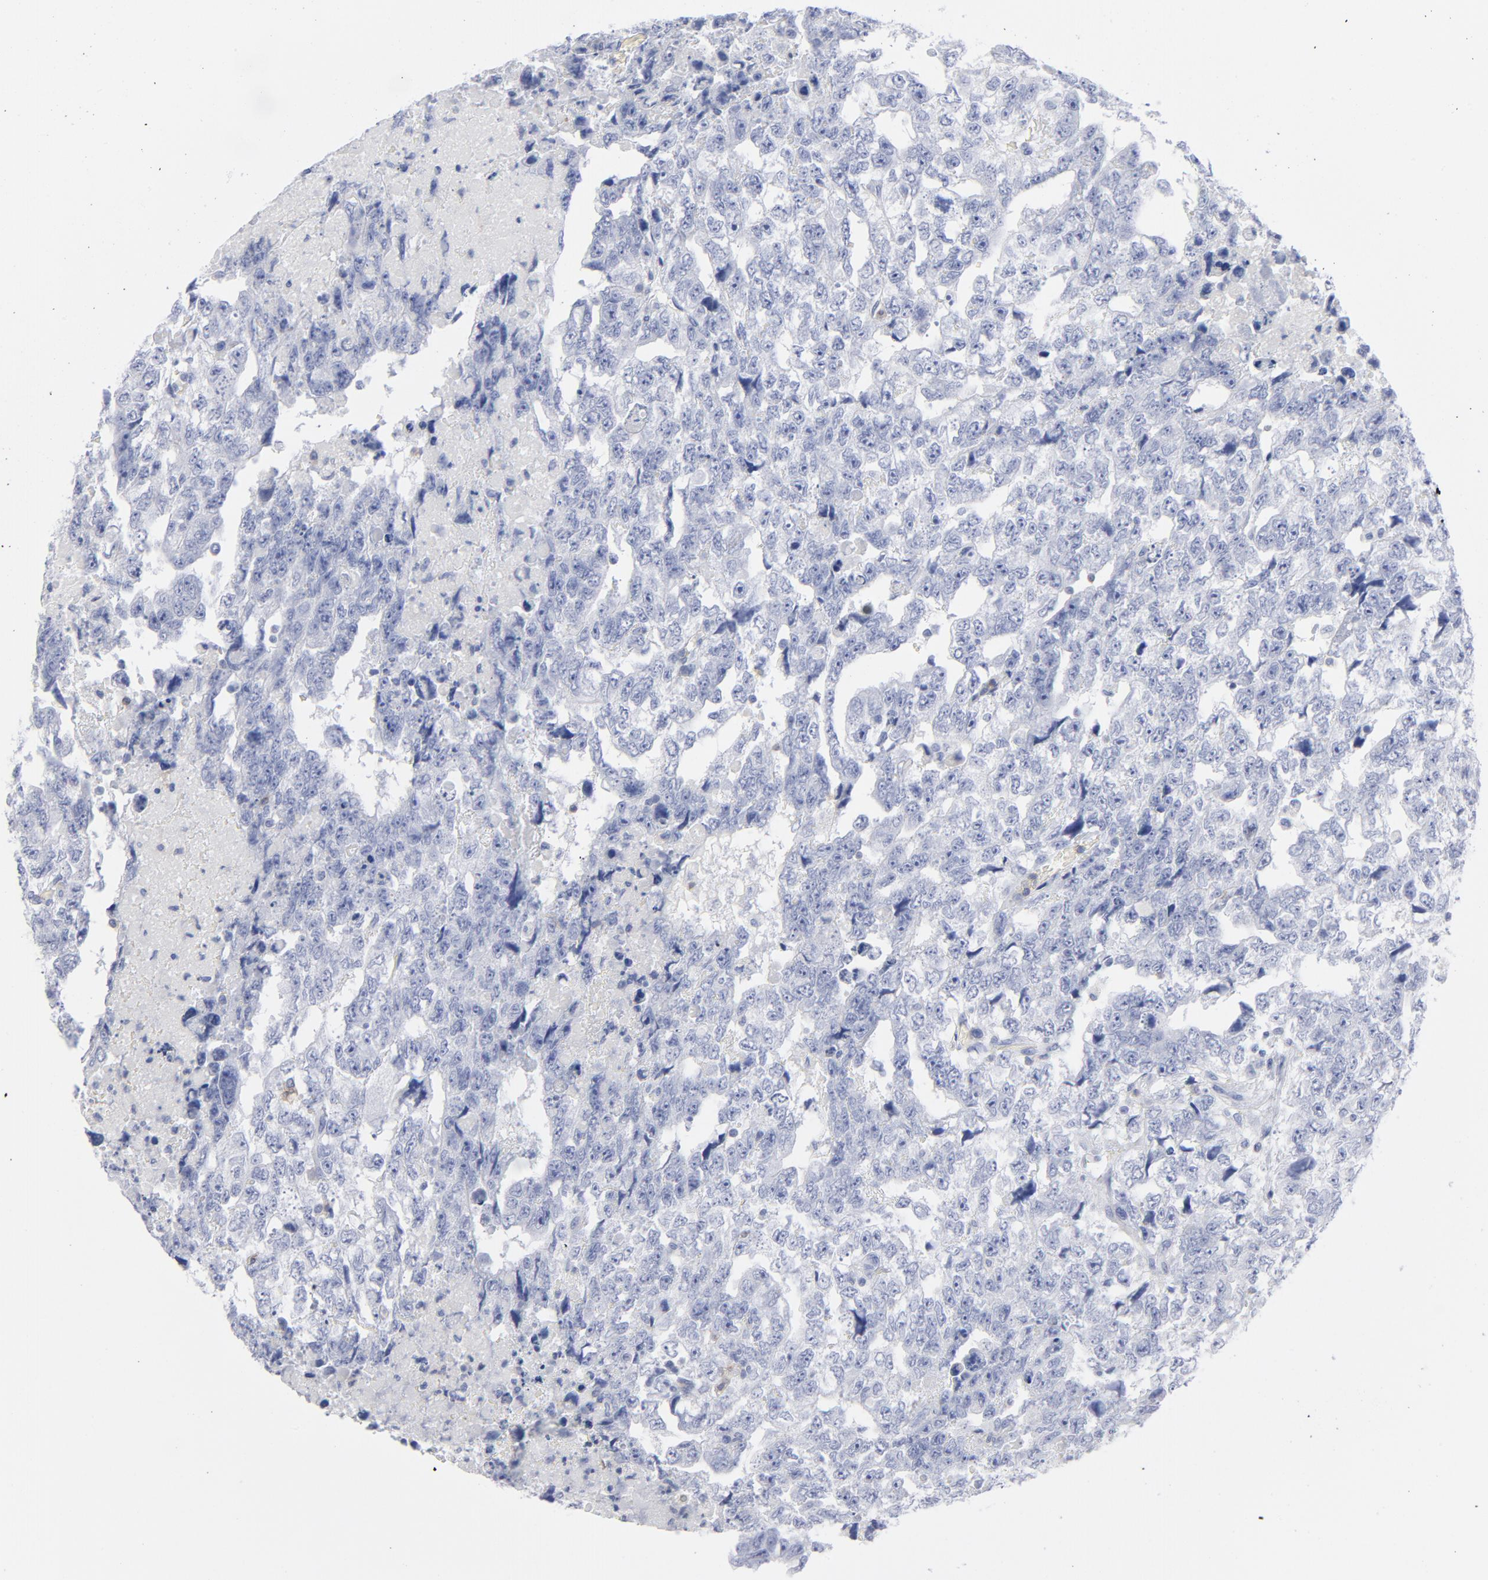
{"staining": {"intensity": "negative", "quantity": "none", "location": "none"}, "tissue": "testis cancer", "cell_type": "Tumor cells", "image_type": "cancer", "snomed": [{"axis": "morphology", "description": "Carcinoma, Embryonal, NOS"}, {"axis": "topography", "description": "Testis"}], "caption": "Embryonal carcinoma (testis) stained for a protein using immunohistochemistry (IHC) exhibits no staining tumor cells.", "gene": "P2RY8", "patient": {"sex": "male", "age": 36}}